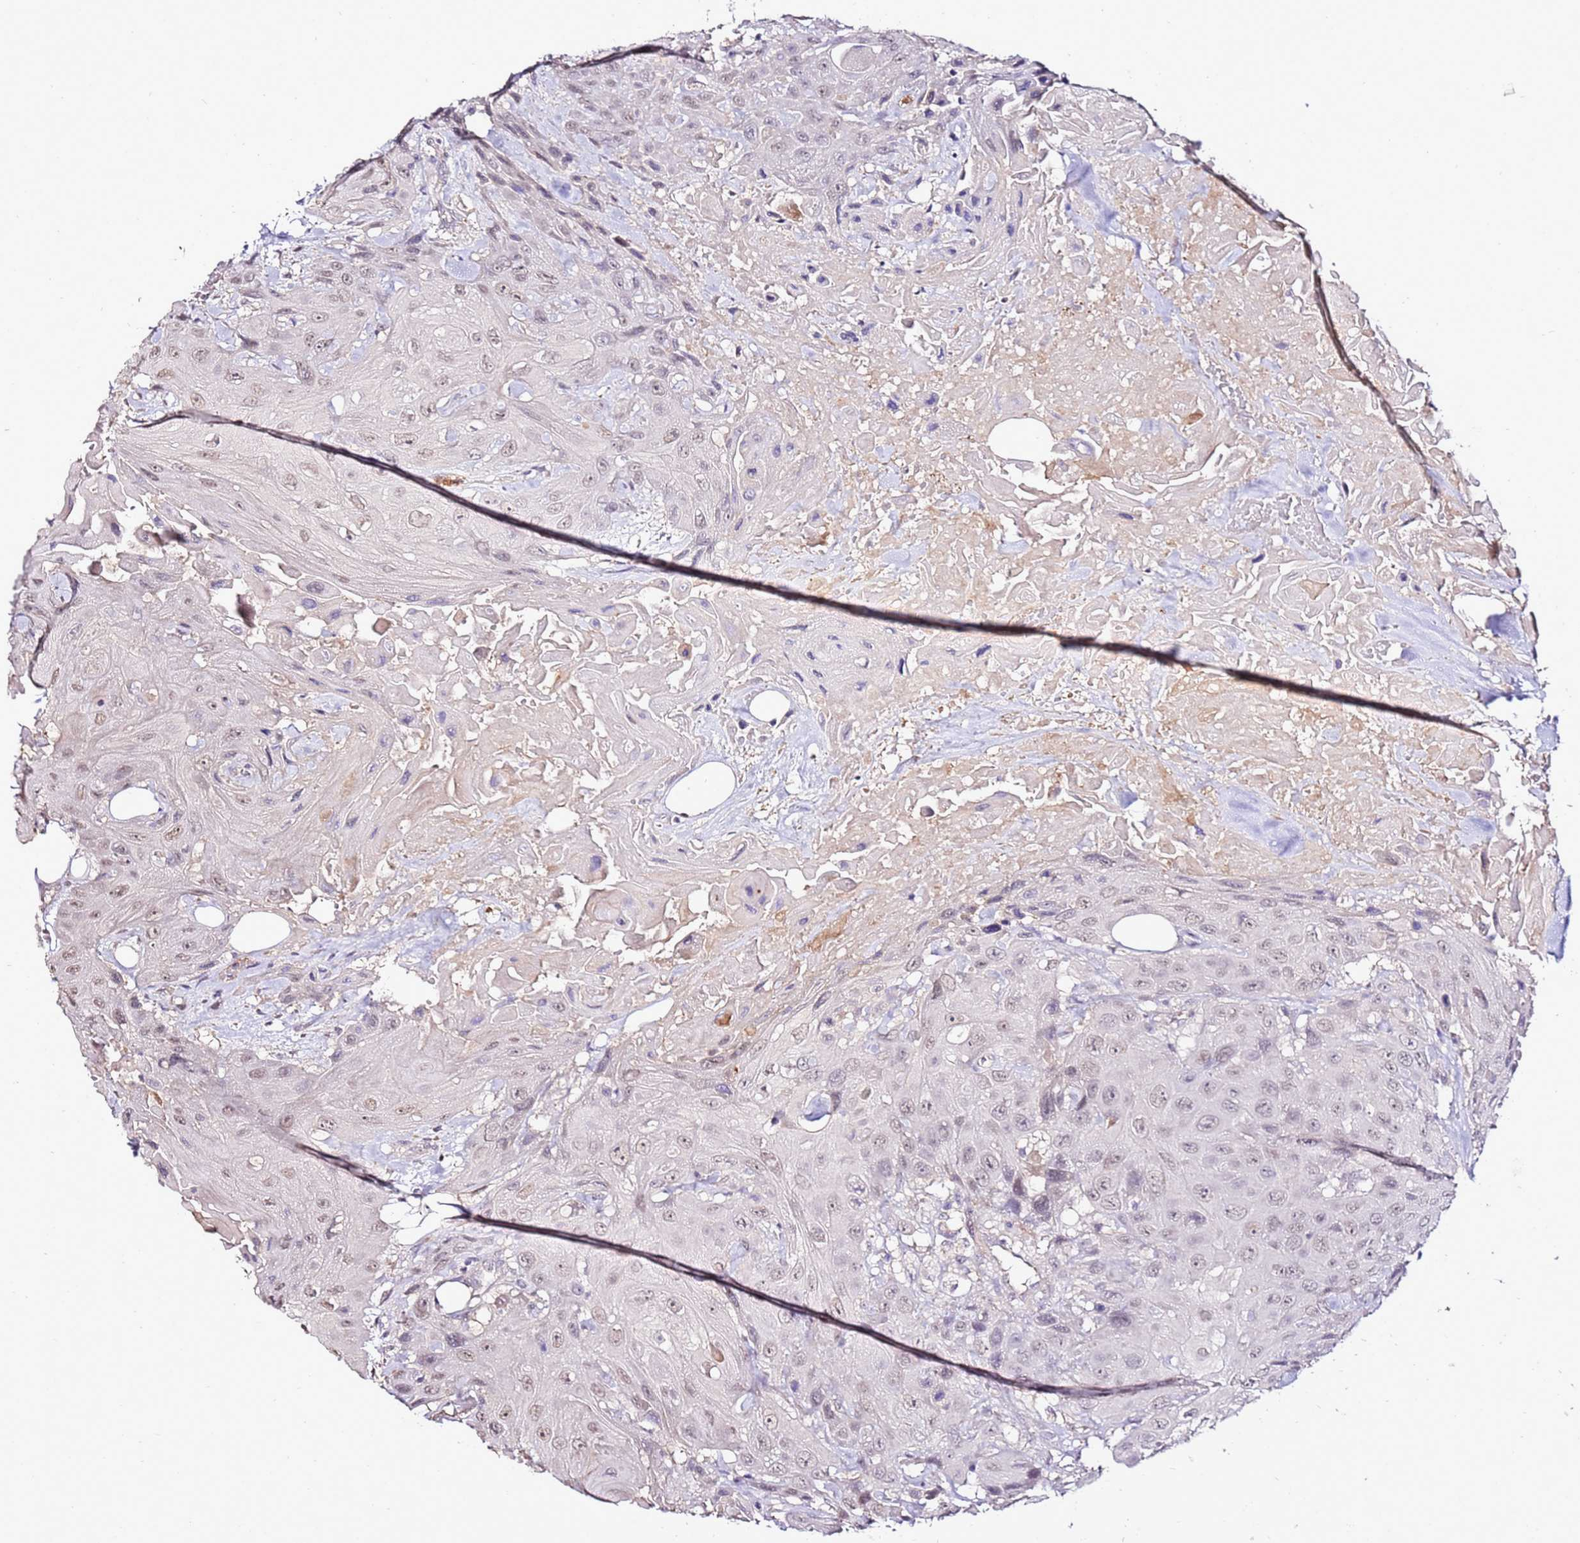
{"staining": {"intensity": "weak", "quantity": ">75%", "location": "nuclear"}, "tissue": "head and neck cancer", "cell_type": "Tumor cells", "image_type": "cancer", "snomed": [{"axis": "morphology", "description": "Squamous cell carcinoma, NOS"}, {"axis": "topography", "description": "Head-Neck"}], "caption": "Immunohistochemistry histopathology image of head and neck cancer (squamous cell carcinoma) stained for a protein (brown), which shows low levels of weak nuclear staining in about >75% of tumor cells.", "gene": "ART5", "patient": {"sex": "male", "age": 81}}